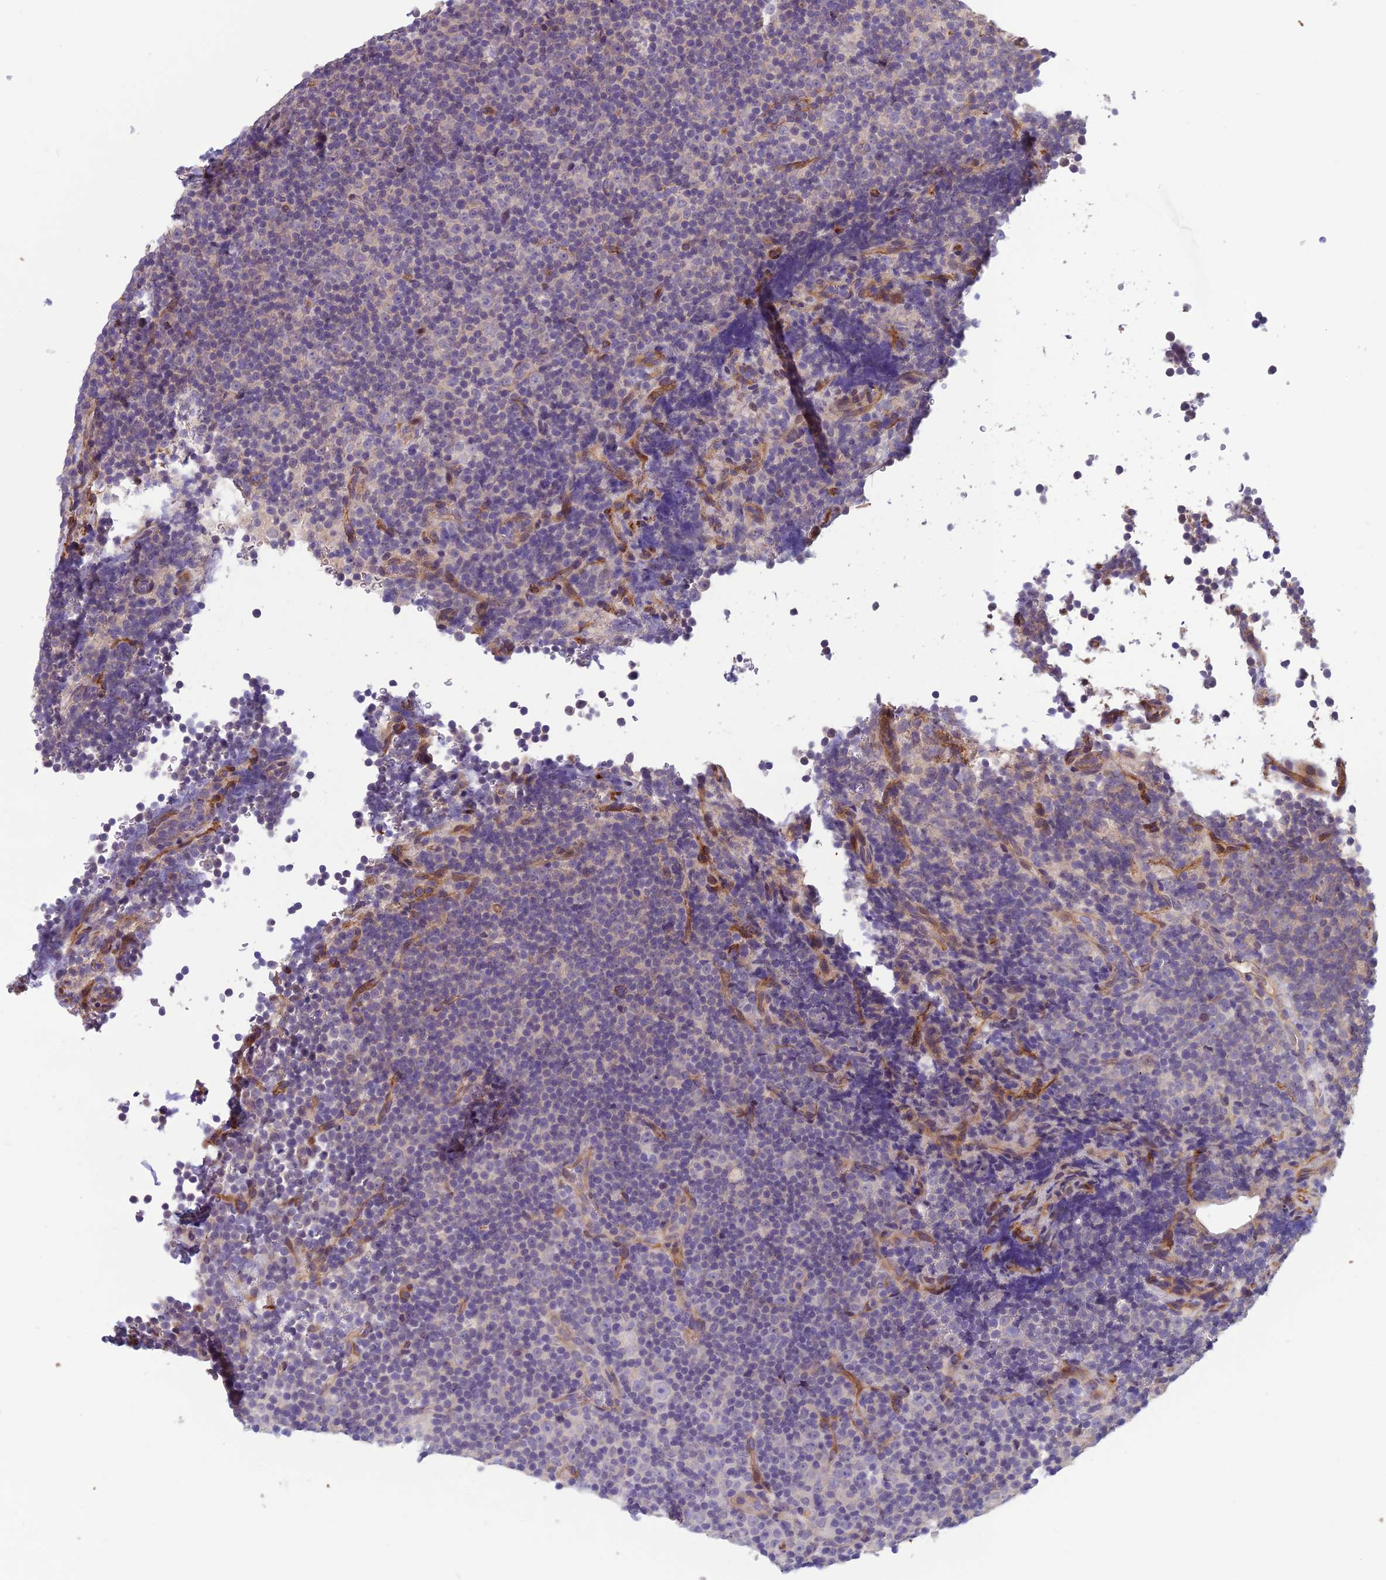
{"staining": {"intensity": "negative", "quantity": "none", "location": "none"}, "tissue": "lymphoma", "cell_type": "Tumor cells", "image_type": "cancer", "snomed": [{"axis": "morphology", "description": "Malignant lymphoma, non-Hodgkin's type, Low grade"}, {"axis": "topography", "description": "Lymph node"}], "caption": "Immunohistochemical staining of human low-grade malignant lymphoma, non-Hodgkin's type shows no significant staining in tumor cells.", "gene": "TSPAN15", "patient": {"sex": "female", "age": 67}}